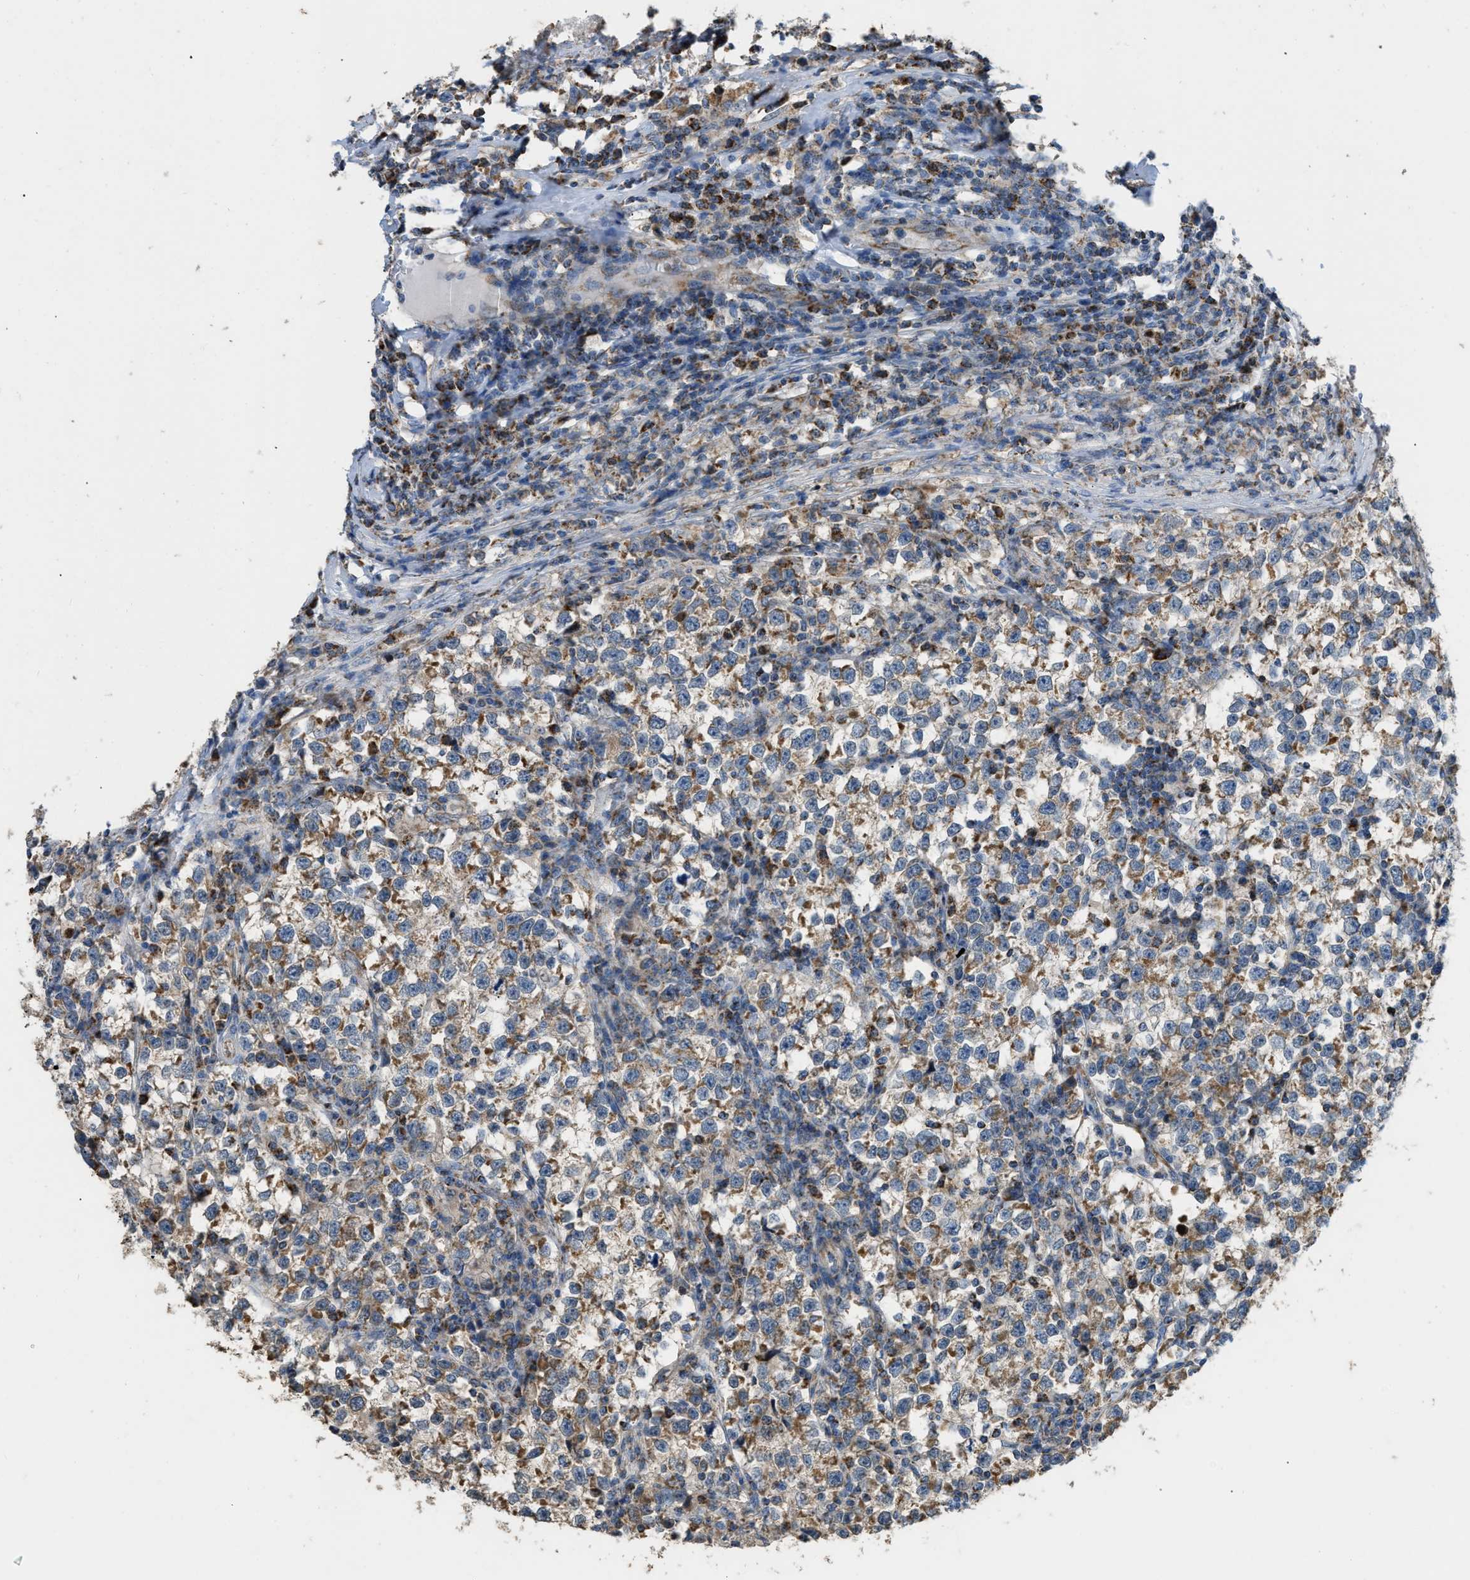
{"staining": {"intensity": "weak", "quantity": ">75%", "location": "cytoplasmic/membranous"}, "tissue": "testis cancer", "cell_type": "Tumor cells", "image_type": "cancer", "snomed": [{"axis": "morphology", "description": "Normal tissue, NOS"}, {"axis": "morphology", "description": "Seminoma, NOS"}, {"axis": "topography", "description": "Testis"}], "caption": "Immunohistochemistry (DAB) staining of seminoma (testis) reveals weak cytoplasmic/membranous protein positivity in approximately >75% of tumor cells.", "gene": "ETFB", "patient": {"sex": "male", "age": 43}}